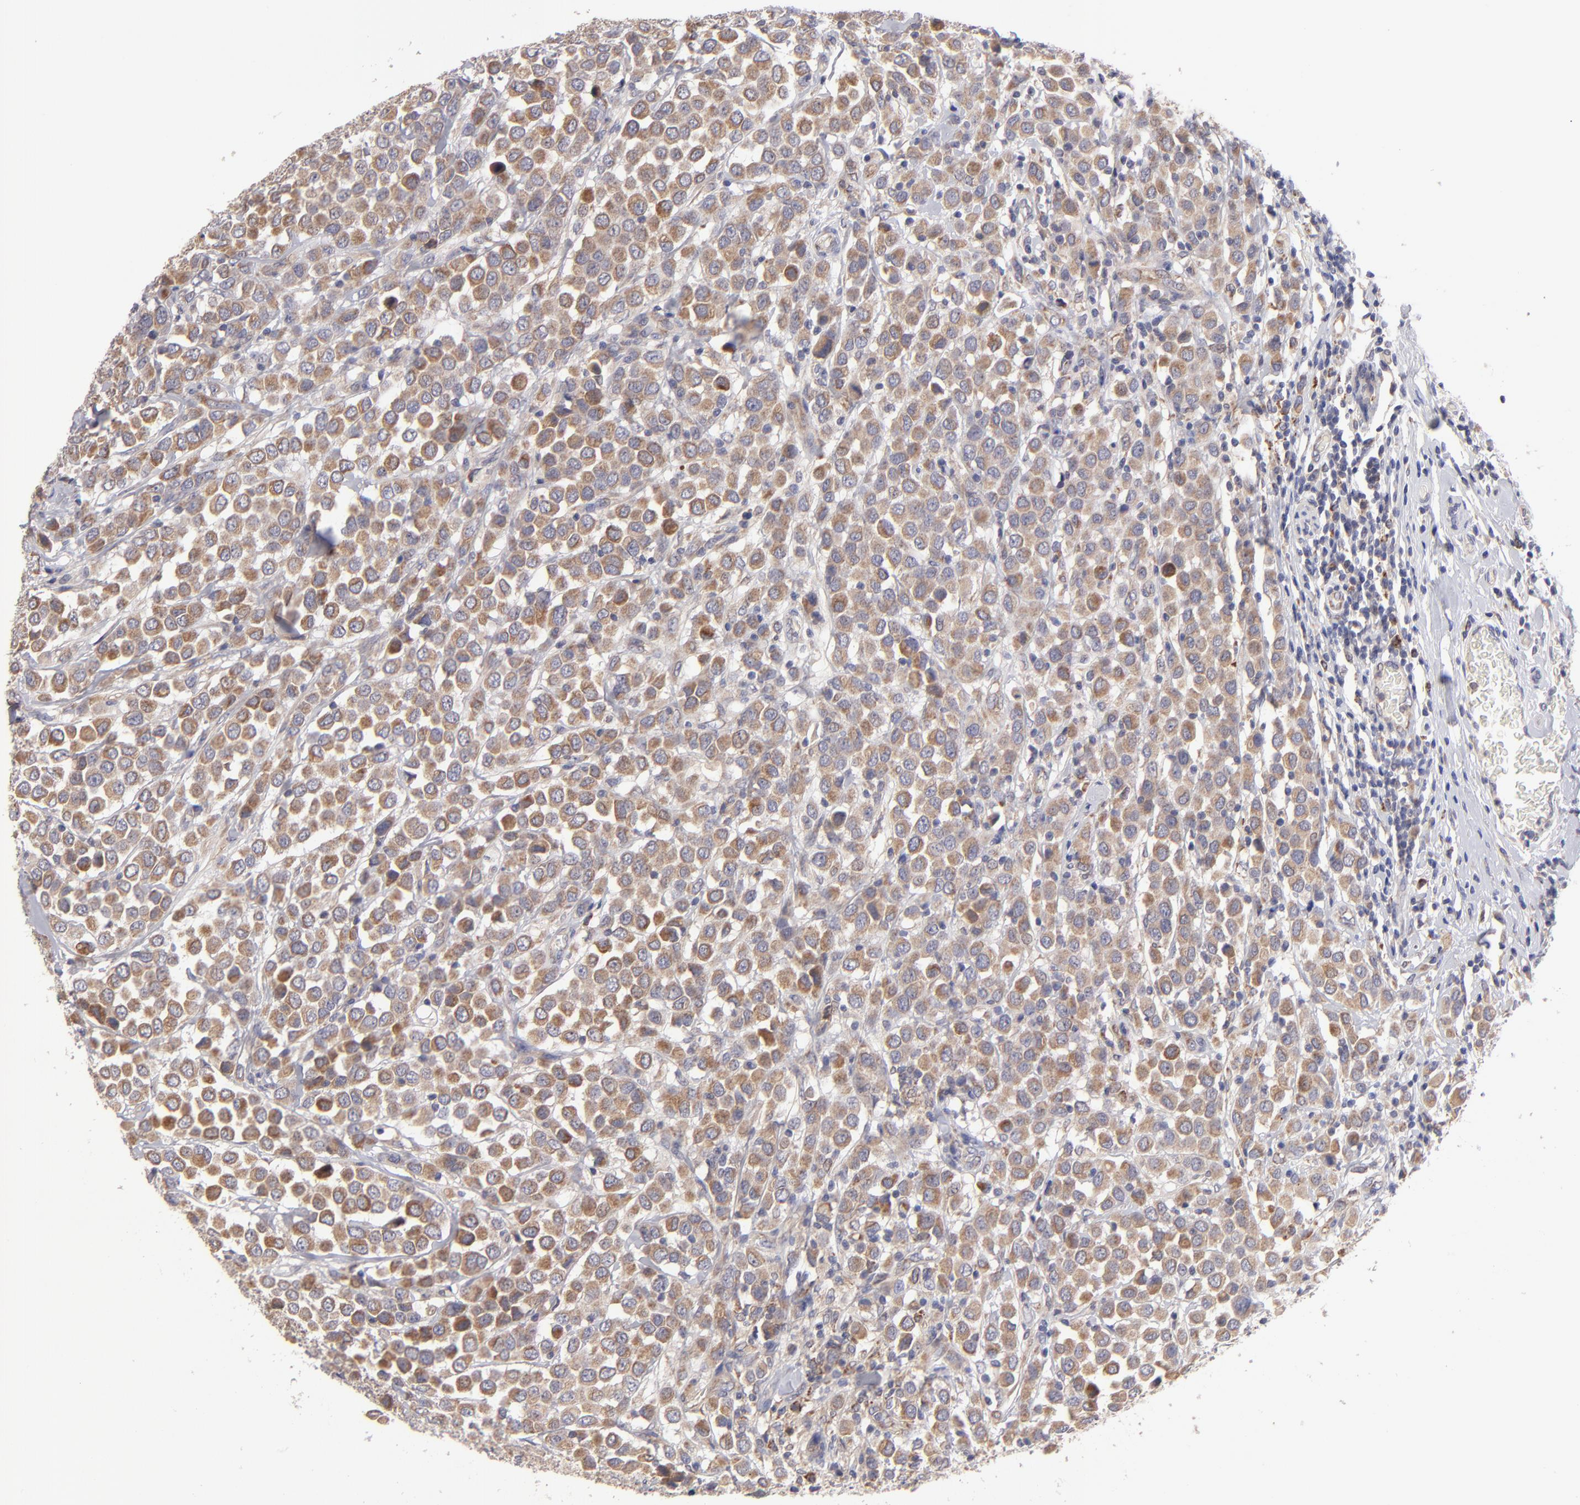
{"staining": {"intensity": "moderate", "quantity": ">75%", "location": "cytoplasmic/membranous"}, "tissue": "breast cancer", "cell_type": "Tumor cells", "image_type": "cancer", "snomed": [{"axis": "morphology", "description": "Duct carcinoma"}, {"axis": "topography", "description": "Breast"}], "caption": "Tumor cells exhibit medium levels of moderate cytoplasmic/membranous staining in approximately >75% of cells in human breast infiltrating ductal carcinoma.", "gene": "HCCS", "patient": {"sex": "female", "age": 61}}